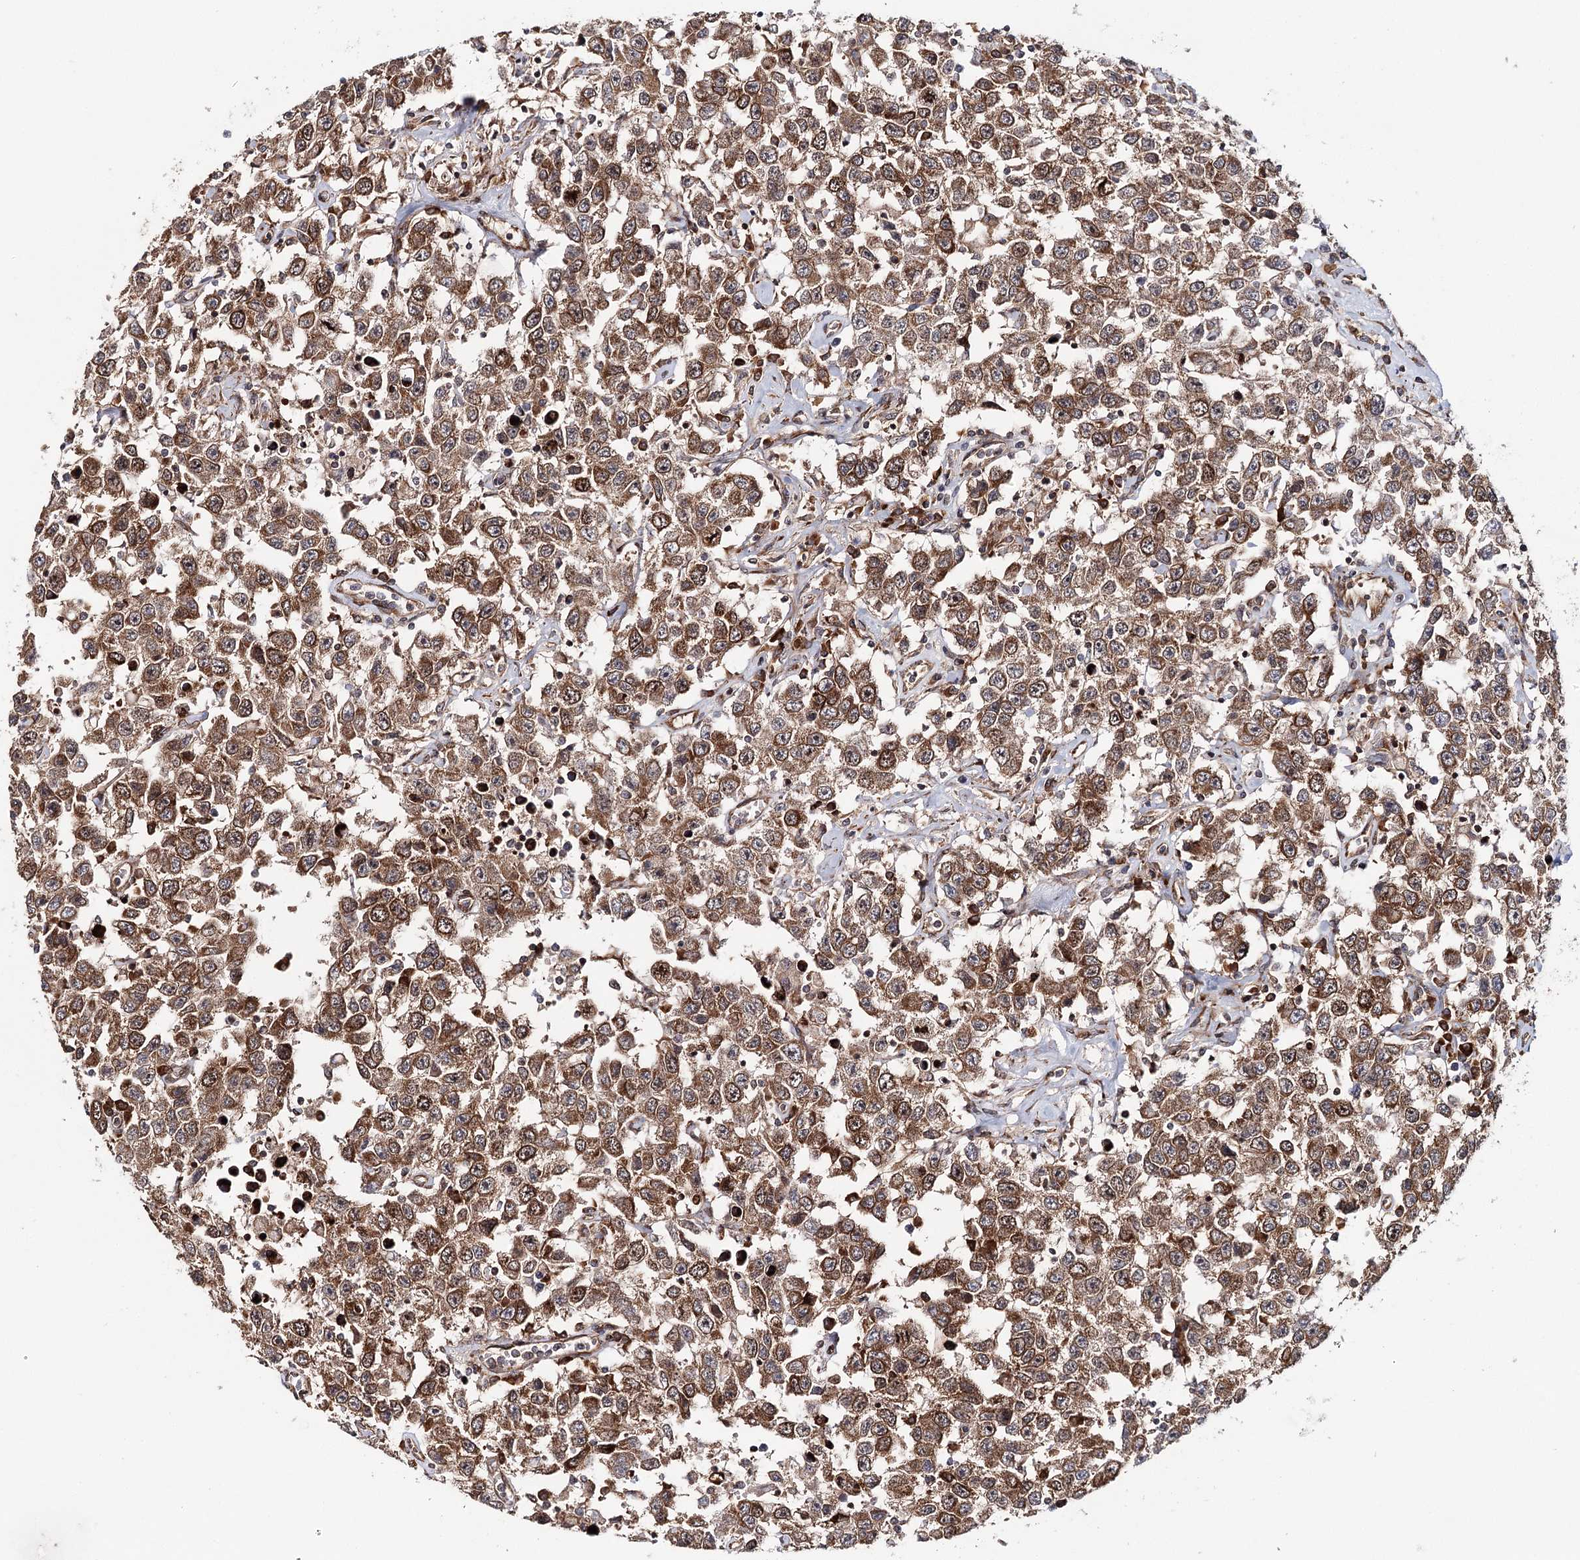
{"staining": {"intensity": "strong", "quantity": ">75%", "location": "cytoplasmic/membranous"}, "tissue": "testis cancer", "cell_type": "Tumor cells", "image_type": "cancer", "snomed": [{"axis": "morphology", "description": "Seminoma, NOS"}, {"axis": "topography", "description": "Testis"}], "caption": "Brown immunohistochemical staining in human seminoma (testis) demonstrates strong cytoplasmic/membranous expression in approximately >75% of tumor cells. (DAB IHC, brown staining for protein, blue staining for nuclei).", "gene": "MKNK1", "patient": {"sex": "male", "age": 41}}